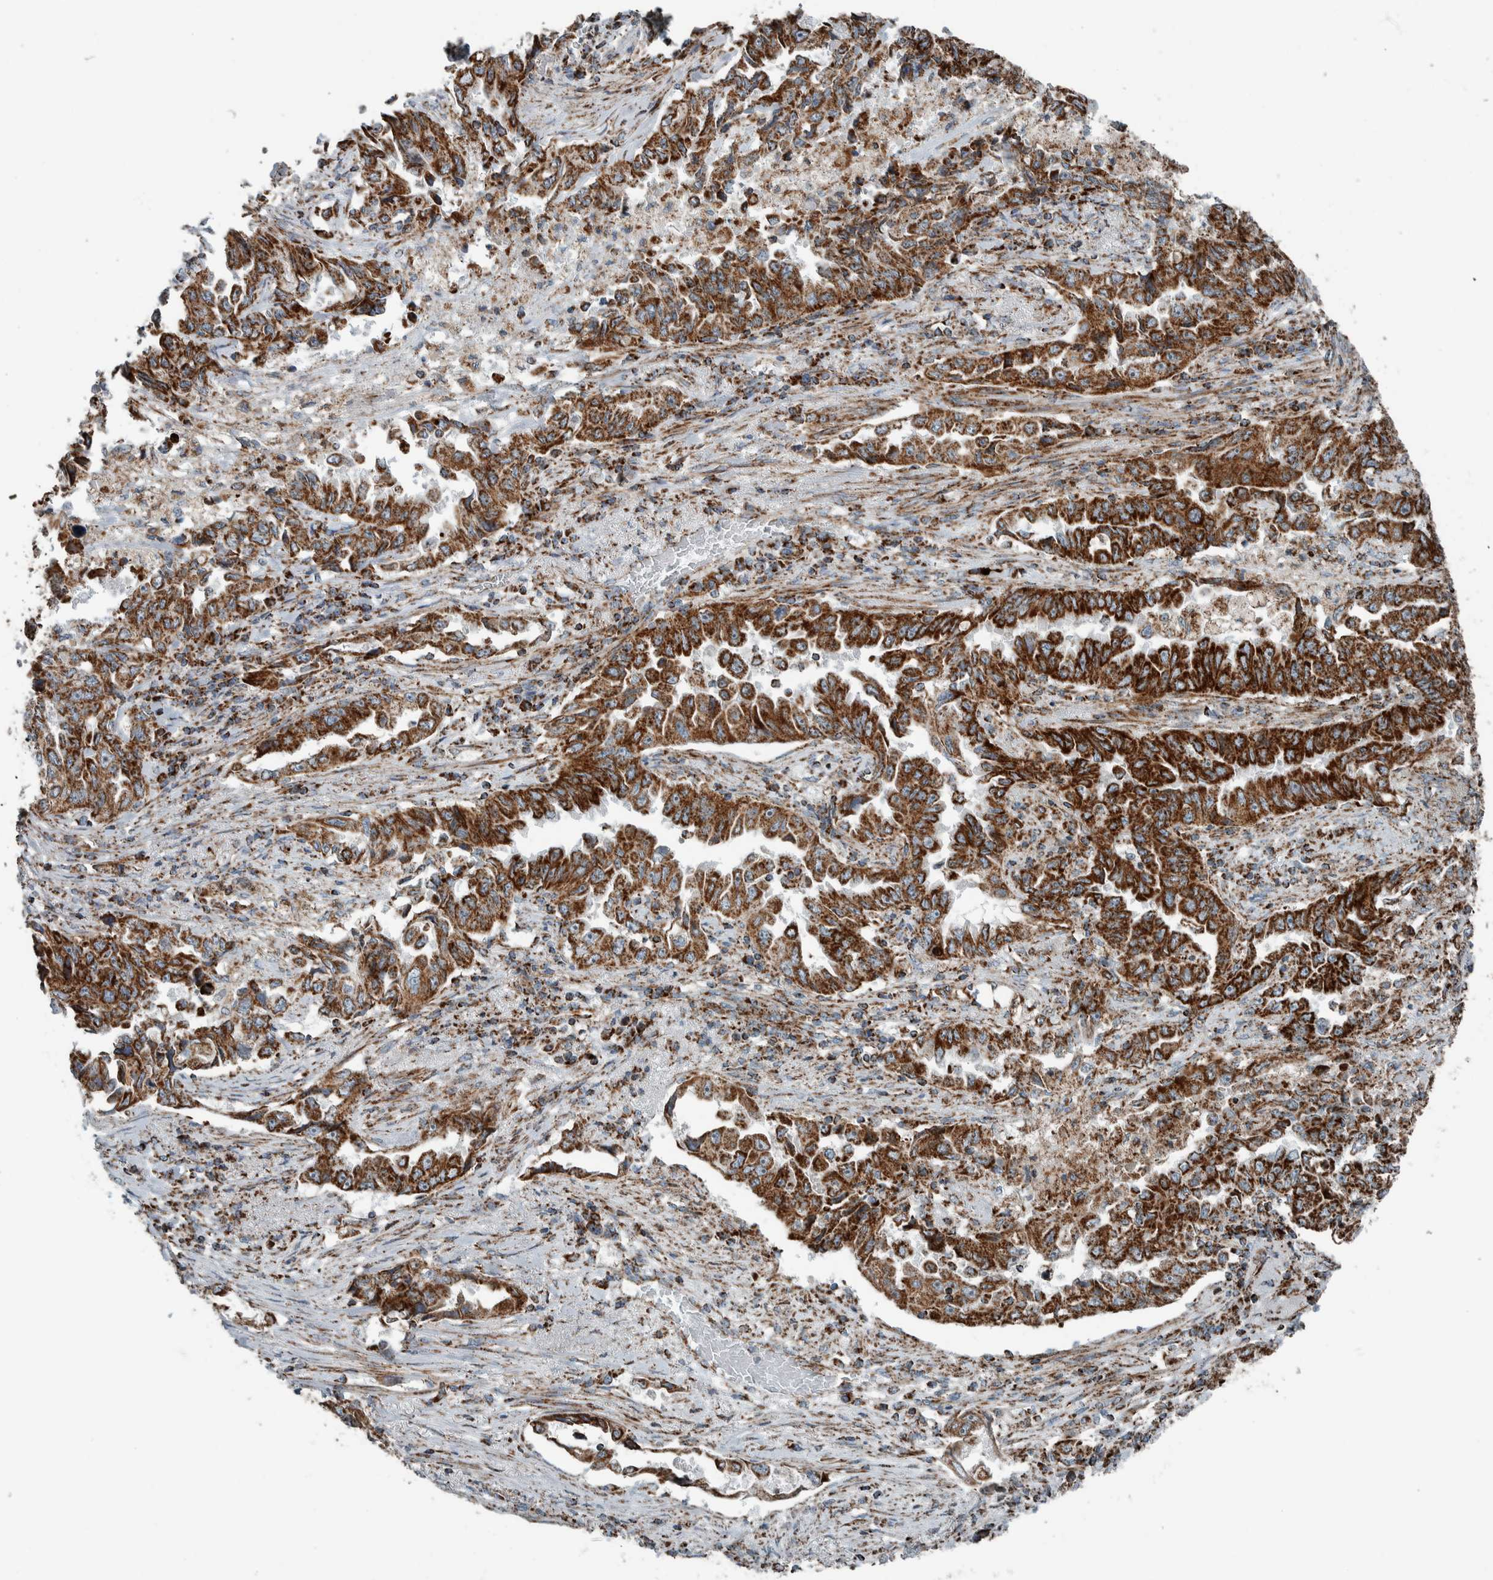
{"staining": {"intensity": "strong", "quantity": ">75%", "location": "cytoplasmic/membranous"}, "tissue": "lung cancer", "cell_type": "Tumor cells", "image_type": "cancer", "snomed": [{"axis": "morphology", "description": "Adenocarcinoma, NOS"}, {"axis": "topography", "description": "Lung"}], "caption": "A histopathology image showing strong cytoplasmic/membranous positivity in about >75% of tumor cells in adenocarcinoma (lung), as visualized by brown immunohistochemical staining.", "gene": "CNTROB", "patient": {"sex": "female", "age": 51}}